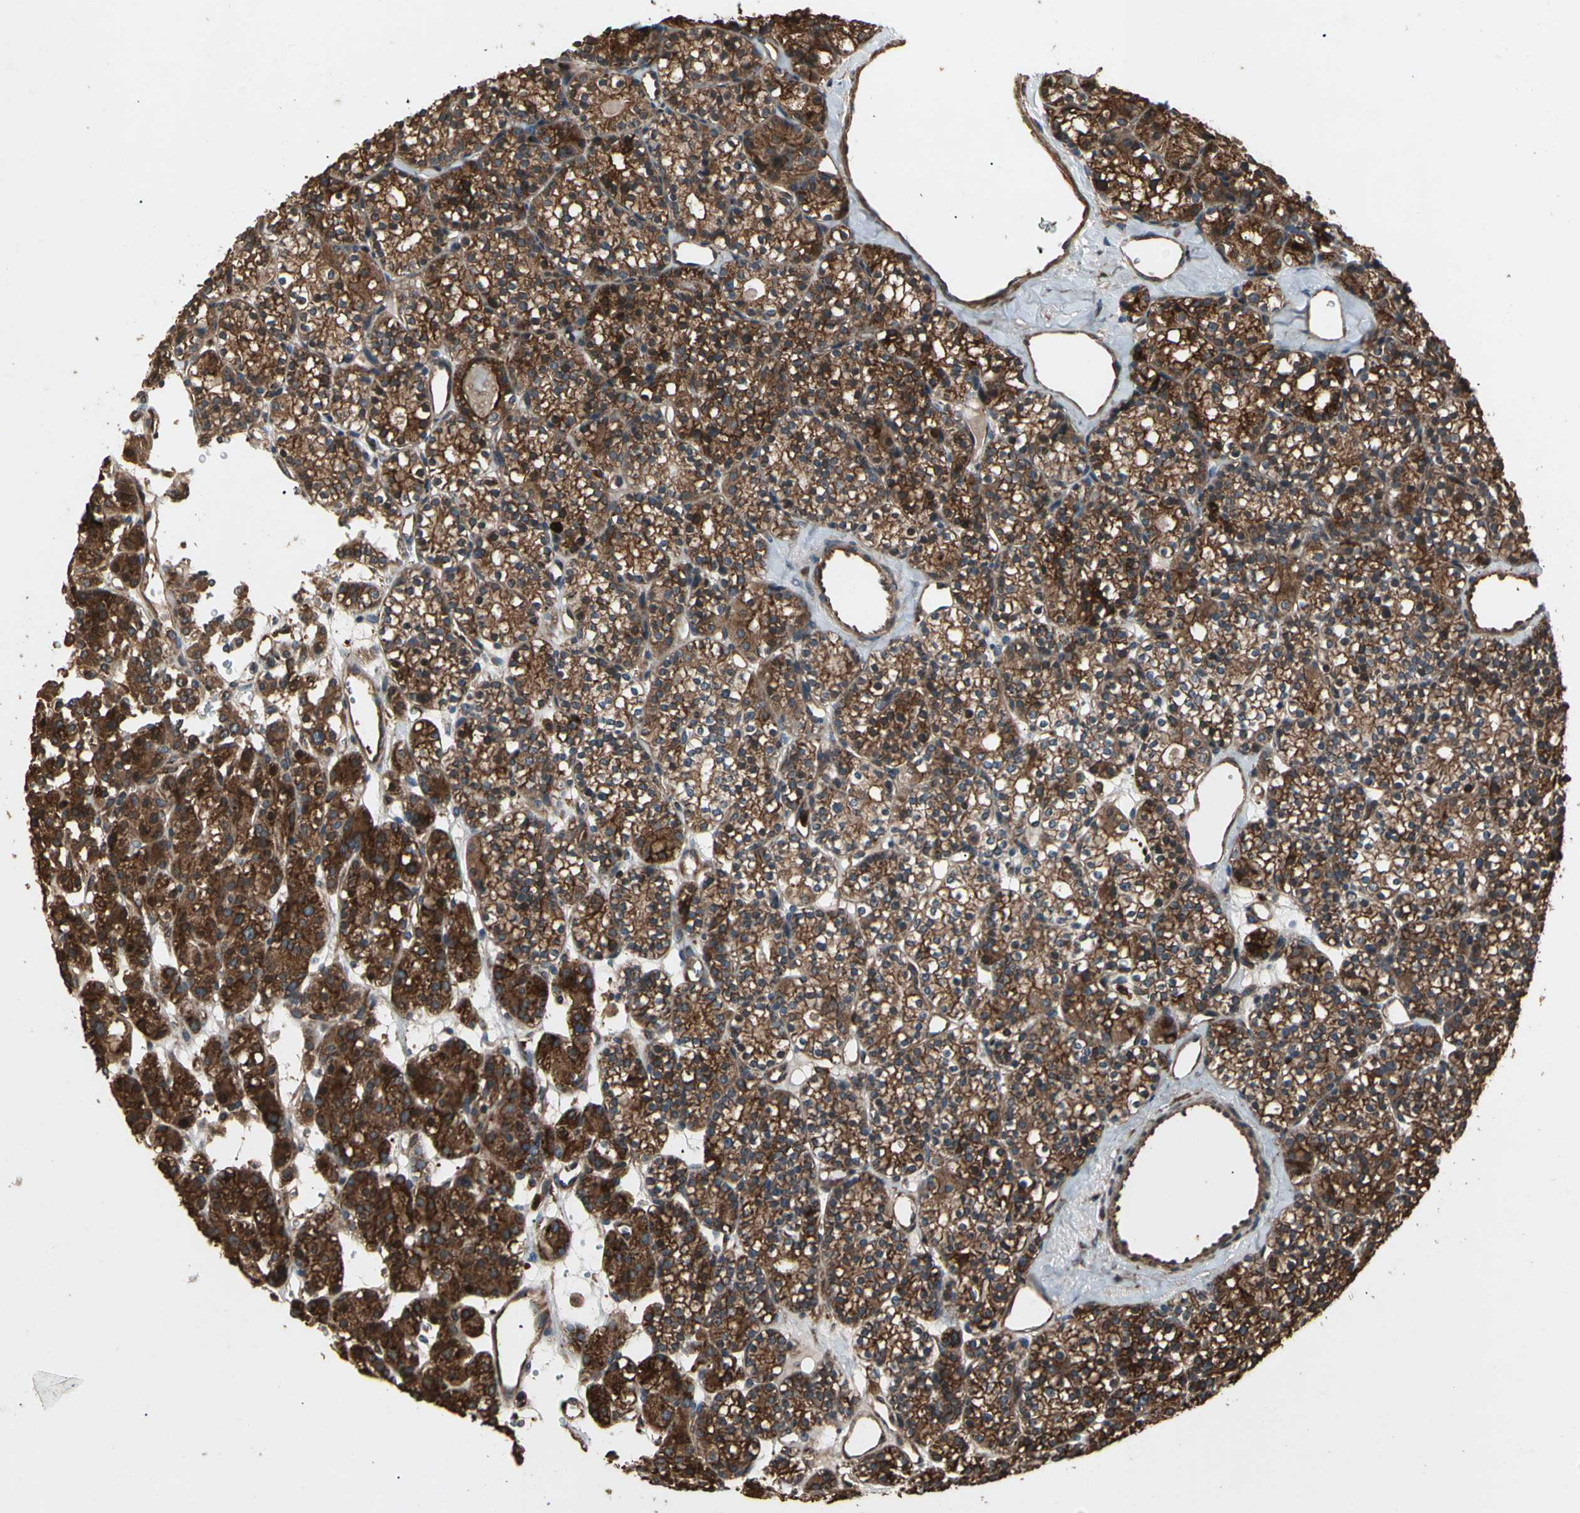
{"staining": {"intensity": "strong", "quantity": ">75%", "location": "cytoplasmic/membranous"}, "tissue": "parathyroid gland", "cell_type": "Glandular cells", "image_type": "normal", "snomed": [{"axis": "morphology", "description": "Normal tissue, NOS"}, {"axis": "topography", "description": "Parathyroid gland"}], "caption": "DAB immunohistochemical staining of normal parathyroid gland demonstrates strong cytoplasmic/membranous protein staining in approximately >75% of glandular cells.", "gene": "AGBL2", "patient": {"sex": "female", "age": 64}}